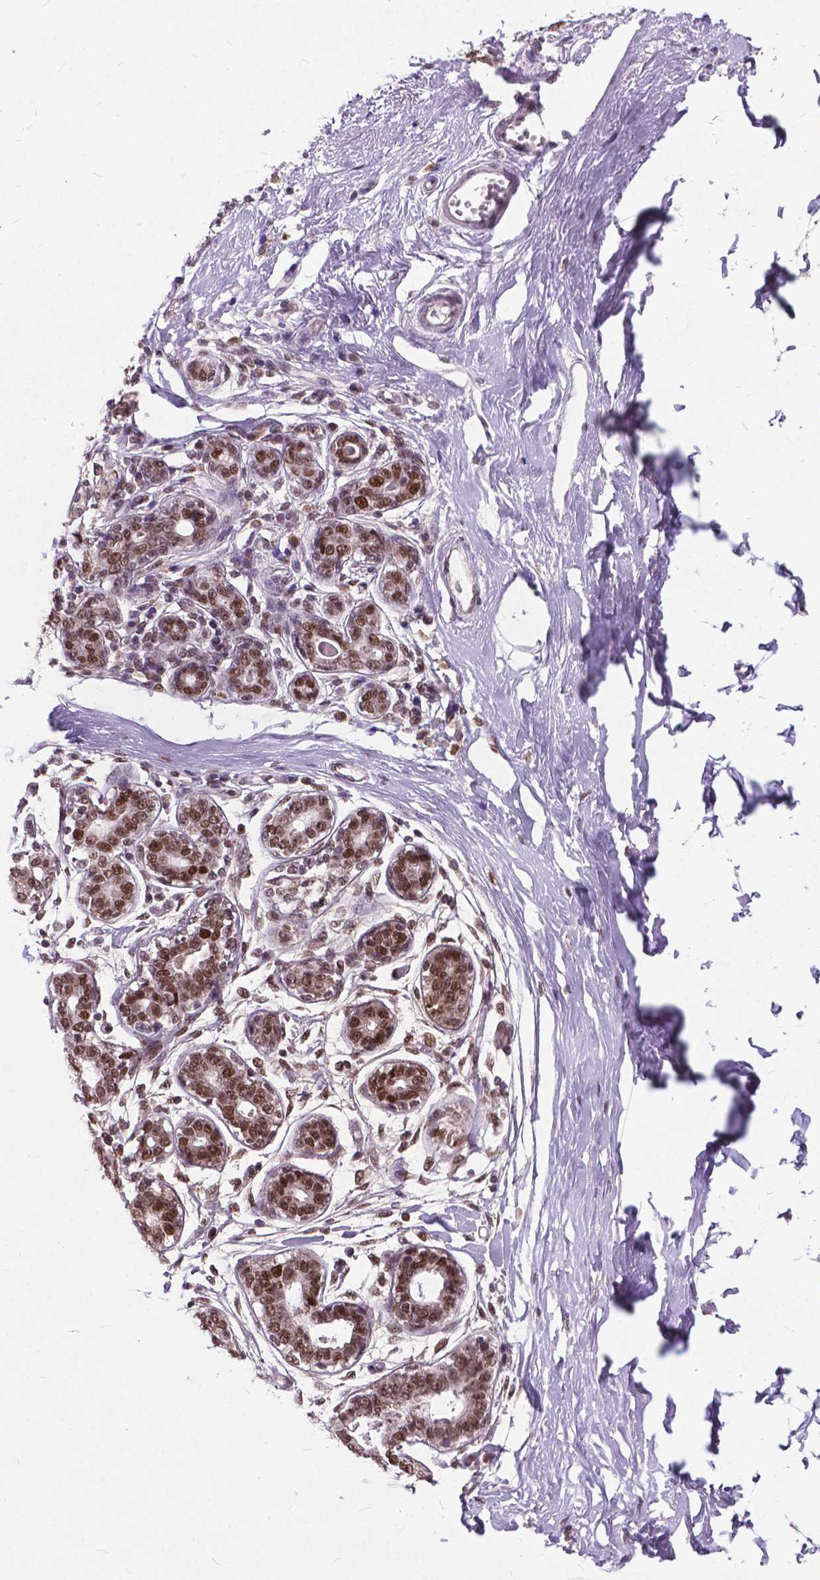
{"staining": {"intensity": "negative", "quantity": "none", "location": "none"}, "tissue": "breast", "cell_type": "Adipocytes", "image_type": "normal", "snomed": [{"axis": "morphology", "description": "Normal tissue, NOS"}, {"axis": "topography", "description": "Skin"}, {"axis": "topography", "description": "Breast"}], "caption": "This is an IHC micrograph of benign breast. There is no expression in adipocytes.", "gene": "MSH2", "patient": {"sex": "female", "age": 43}}